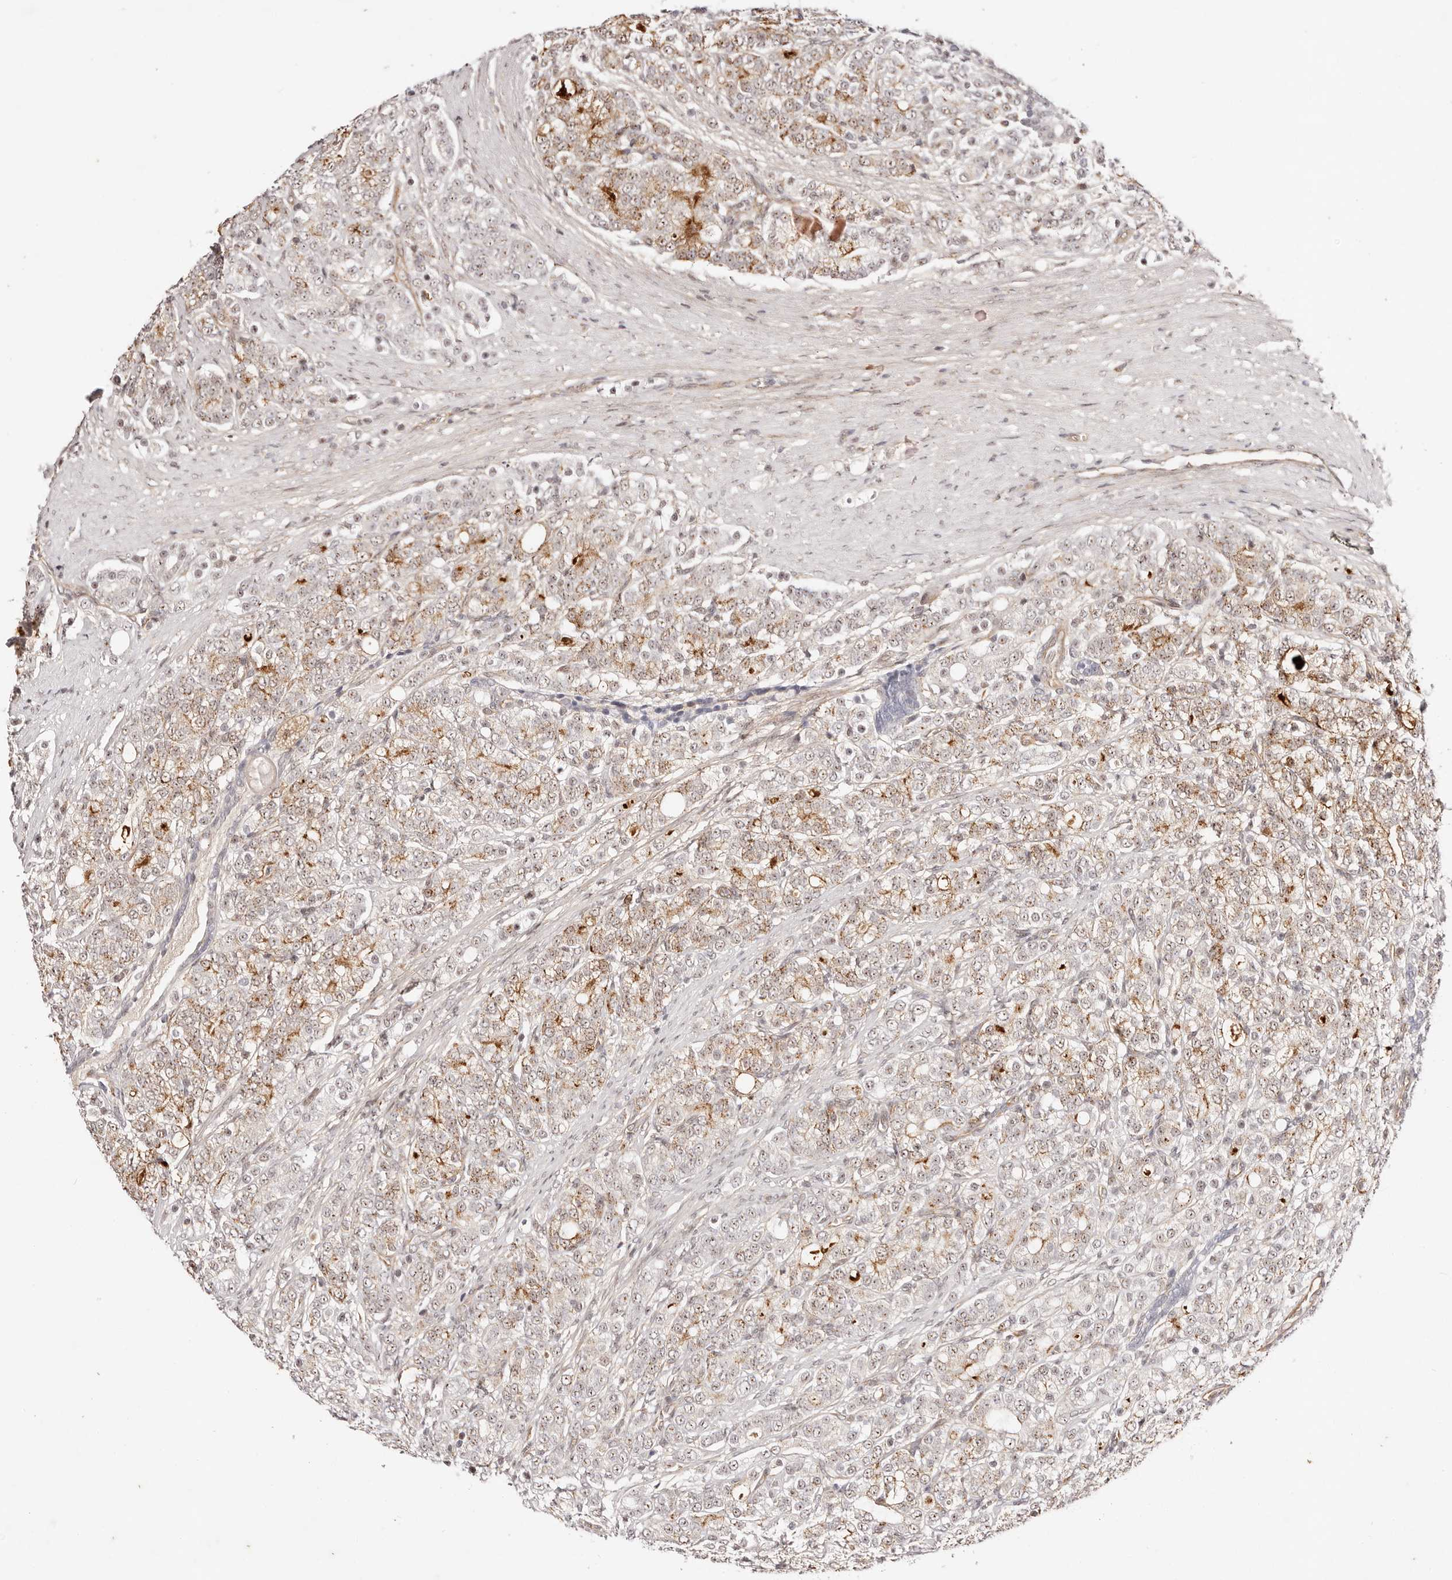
{"staining": {"intensity": "moderate", "quantity": ">75%", "location": "cytoplasmic/membranous"}, "tissue": "prostate cancer", "cell_type": "Tumor cells", "image_type": "cancer", "snomed": [{"axis": "morphology", "description": "Adenocarcinoma, High grade"}, {"axis": "topography", "description": "Prostate"}], "caption": "This is an image of immunohistochemistry staining of prostate cancer, which shows moderate expression in the cytoplasmic/membranous of tumor cells.", "gene": "WRN", "patient": {"sex": "male", "age": 57}}